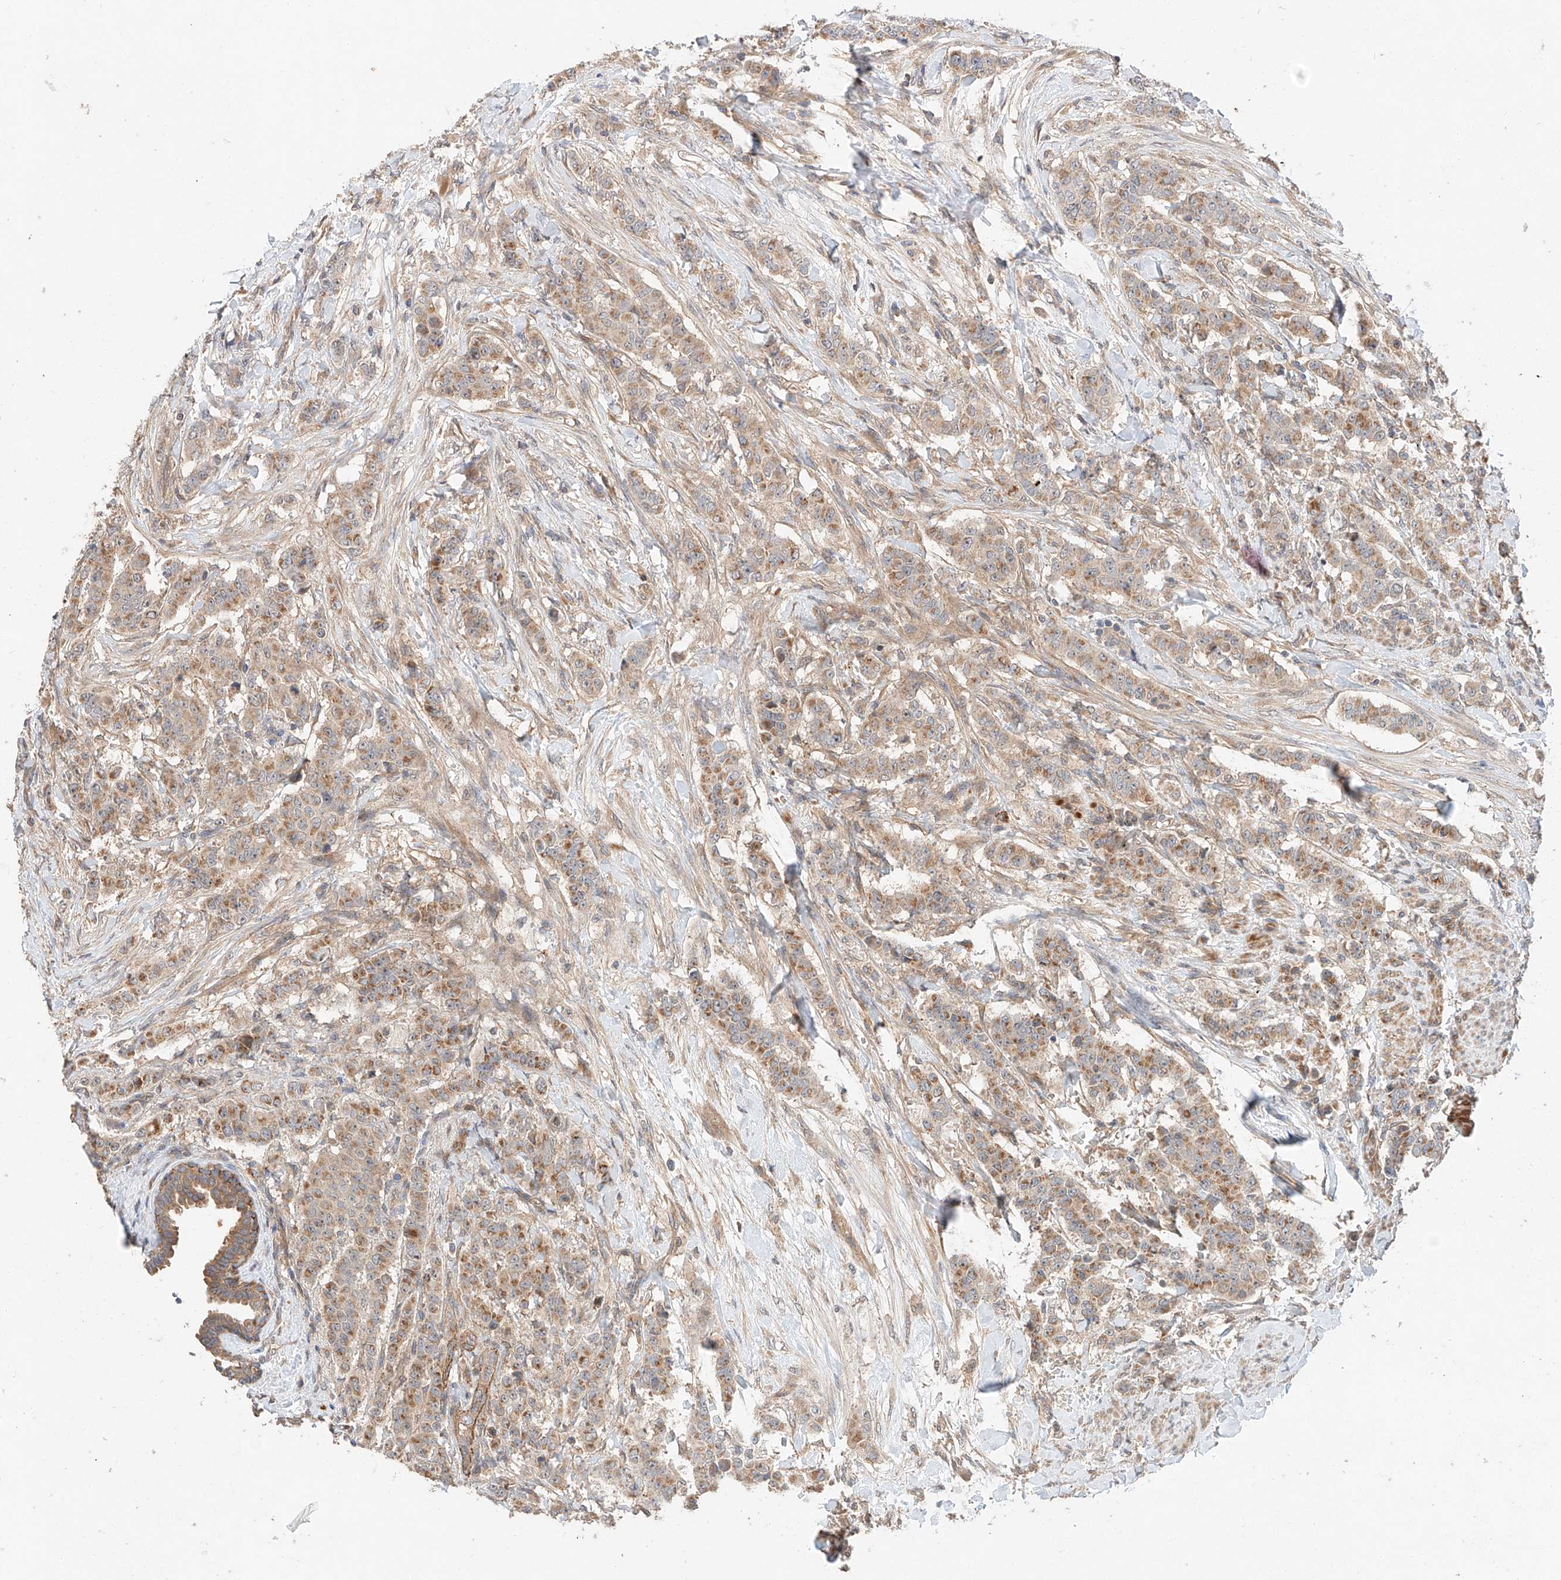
{"staining": {"intensity": "moderate", "quantity": ">75%", "location": "cytoplasmic/membranous"}, "tissue": "breast cancer", "cell_type": "Tumor cells", "image_type": "cancer", "snomed": [{"axis": "morphology", "description": "Duct carcinoma"}, {"axis": "topography", "description": "Breast"}], "caption": "Human invasive ductal carcinoma (breast) stained with a protein marker displays moderate staining in tumor cells.", "gene": "XPNPEP1", "patient": {"sex": "female", "age": 40}}